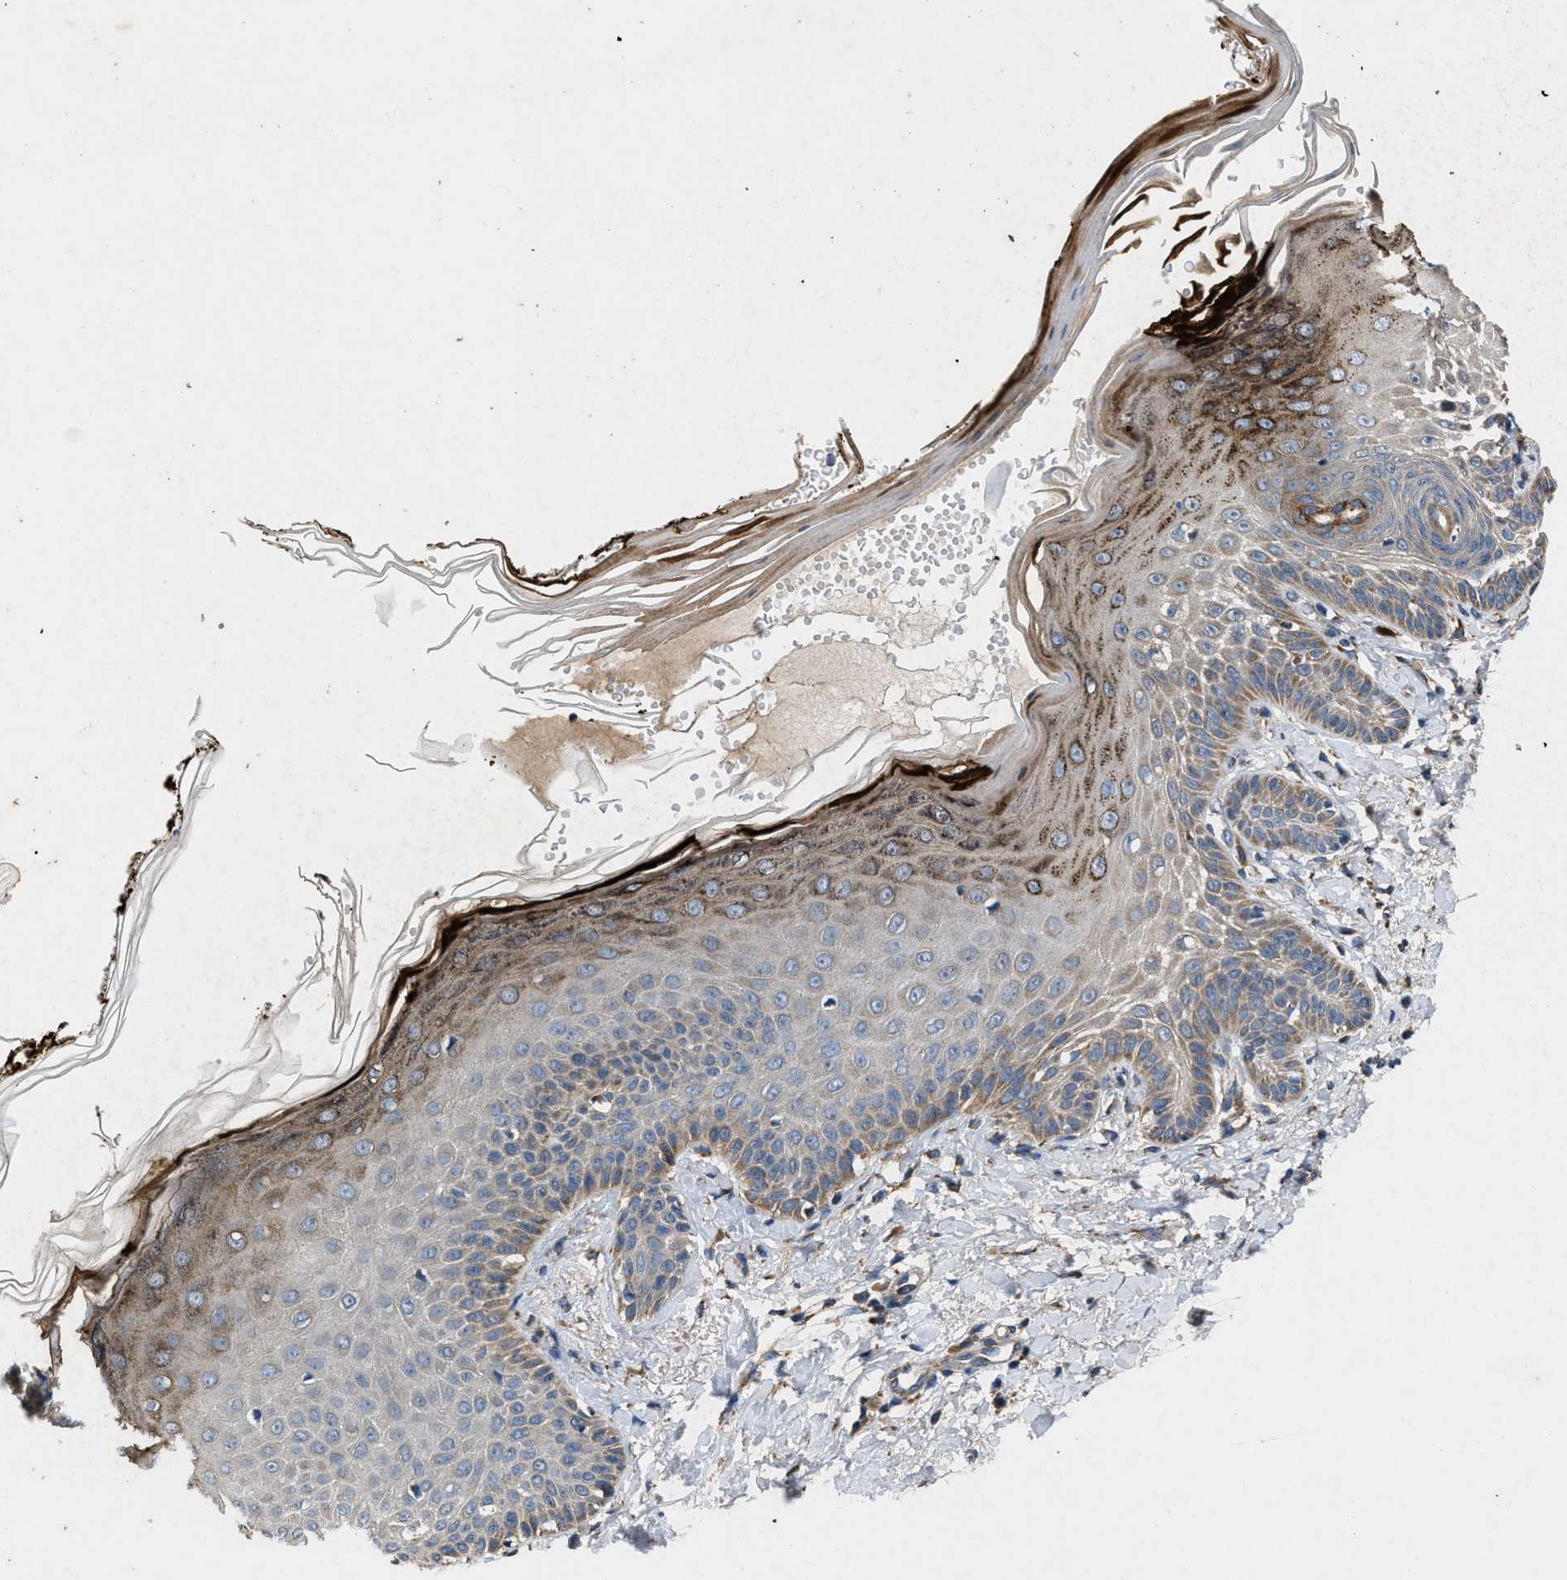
{"staining": {"intensity": "negative", "quantity": "none", "location": "none"}, "tissue": "skin", "cell_type": "Fibroblasts", "image_type": "normal", "snomed": [{"axis": "morphology", "description": "Normal tissue, NOS"}, {"axis": "topography", "description": "Skin"}, {"axis": "topography", "description": "Peripheral nerve tissue"}], "caption": "Immunohistochemistry (IHC) of benign skin exhibits no expression in fibroblasts.", "gene": "PDP1", "patient": {"sex": "male", "age": 24}}